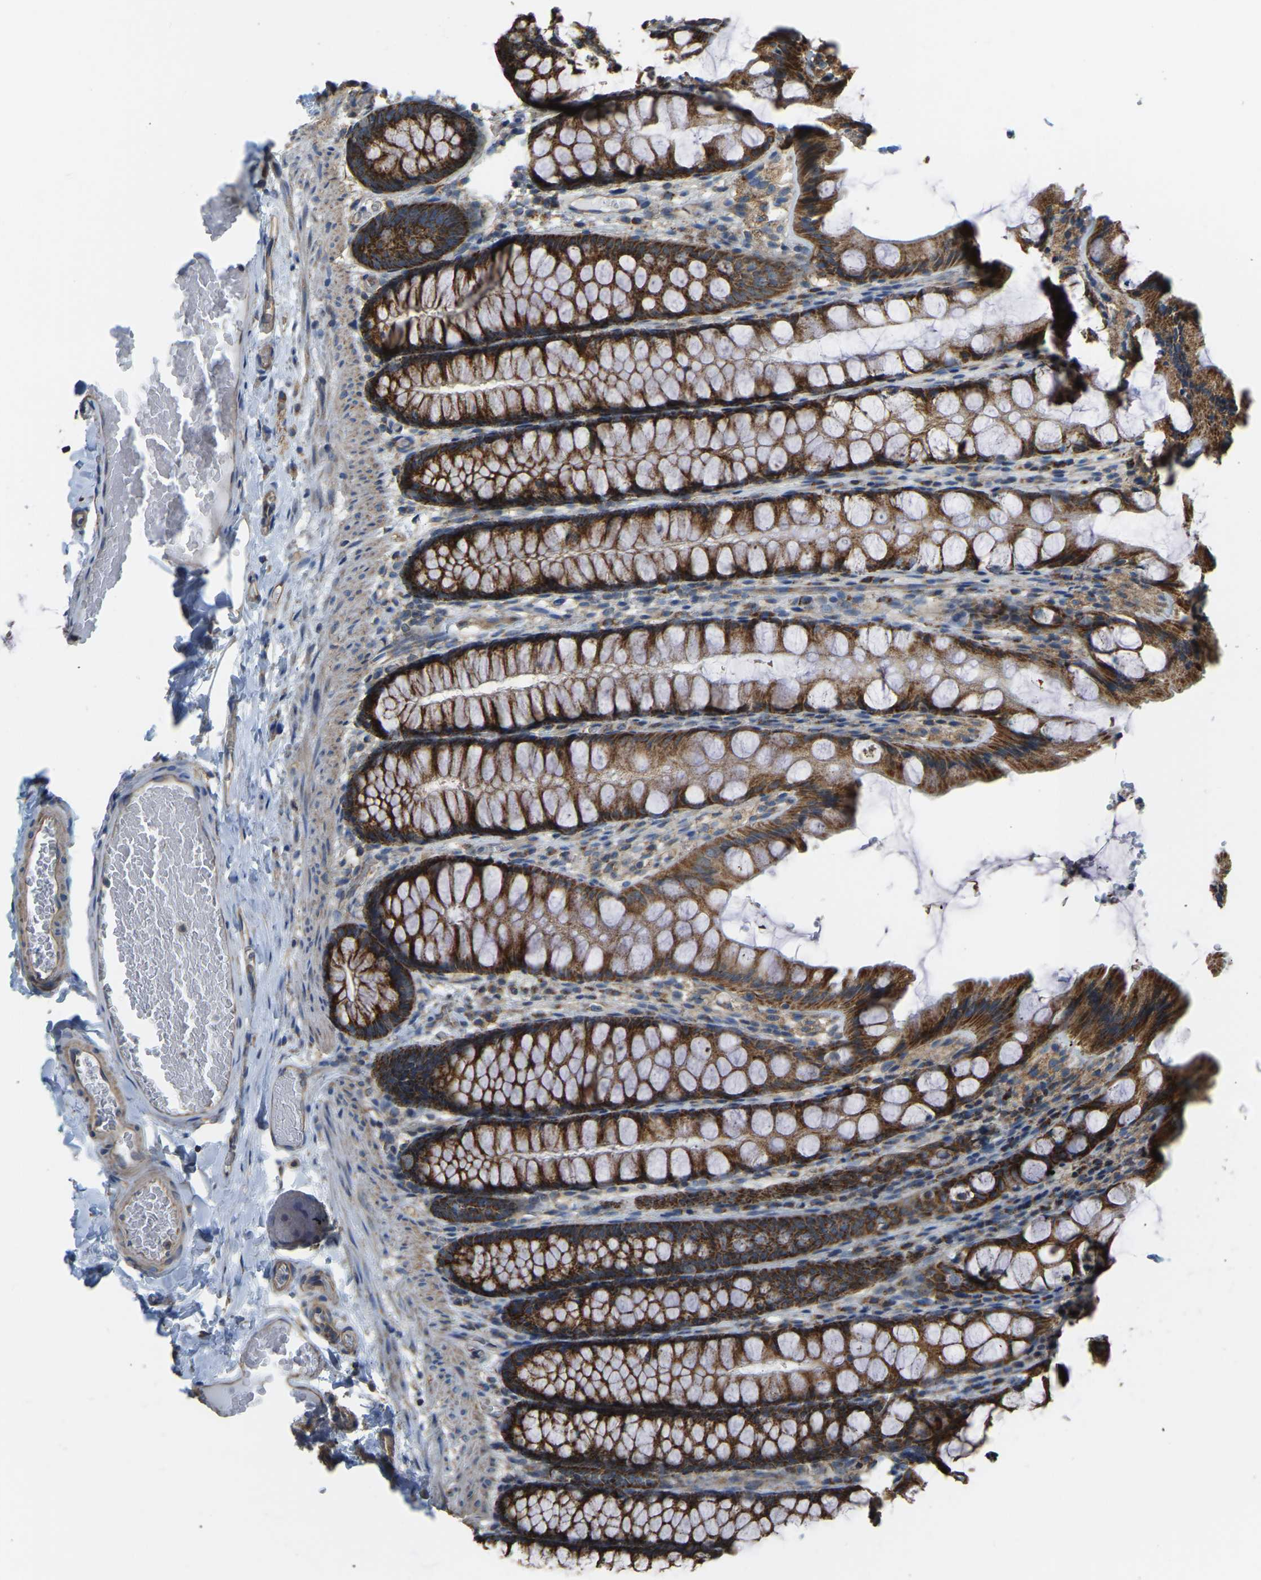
{"staining": {"intensity": "moderate", "quantity": "25%-75%", "location": "cytoplasmic/membranous"}, "tissue": "colon", "cell_type": "Endothelial cells", "image_type": "normal", "snomed": [{"axis": "morphology", "description": "Normal tissue, NOS"}, {"axis": "topography", "description": "Colon"}], "caption": "Endothelial cells demonstrate moderate cytoplasmic/membranous expression in approximately 25%-75% of cells in unremarkable colon.", "gene": "PSMD7", "patient": {"sex": "male", "age": 47}}